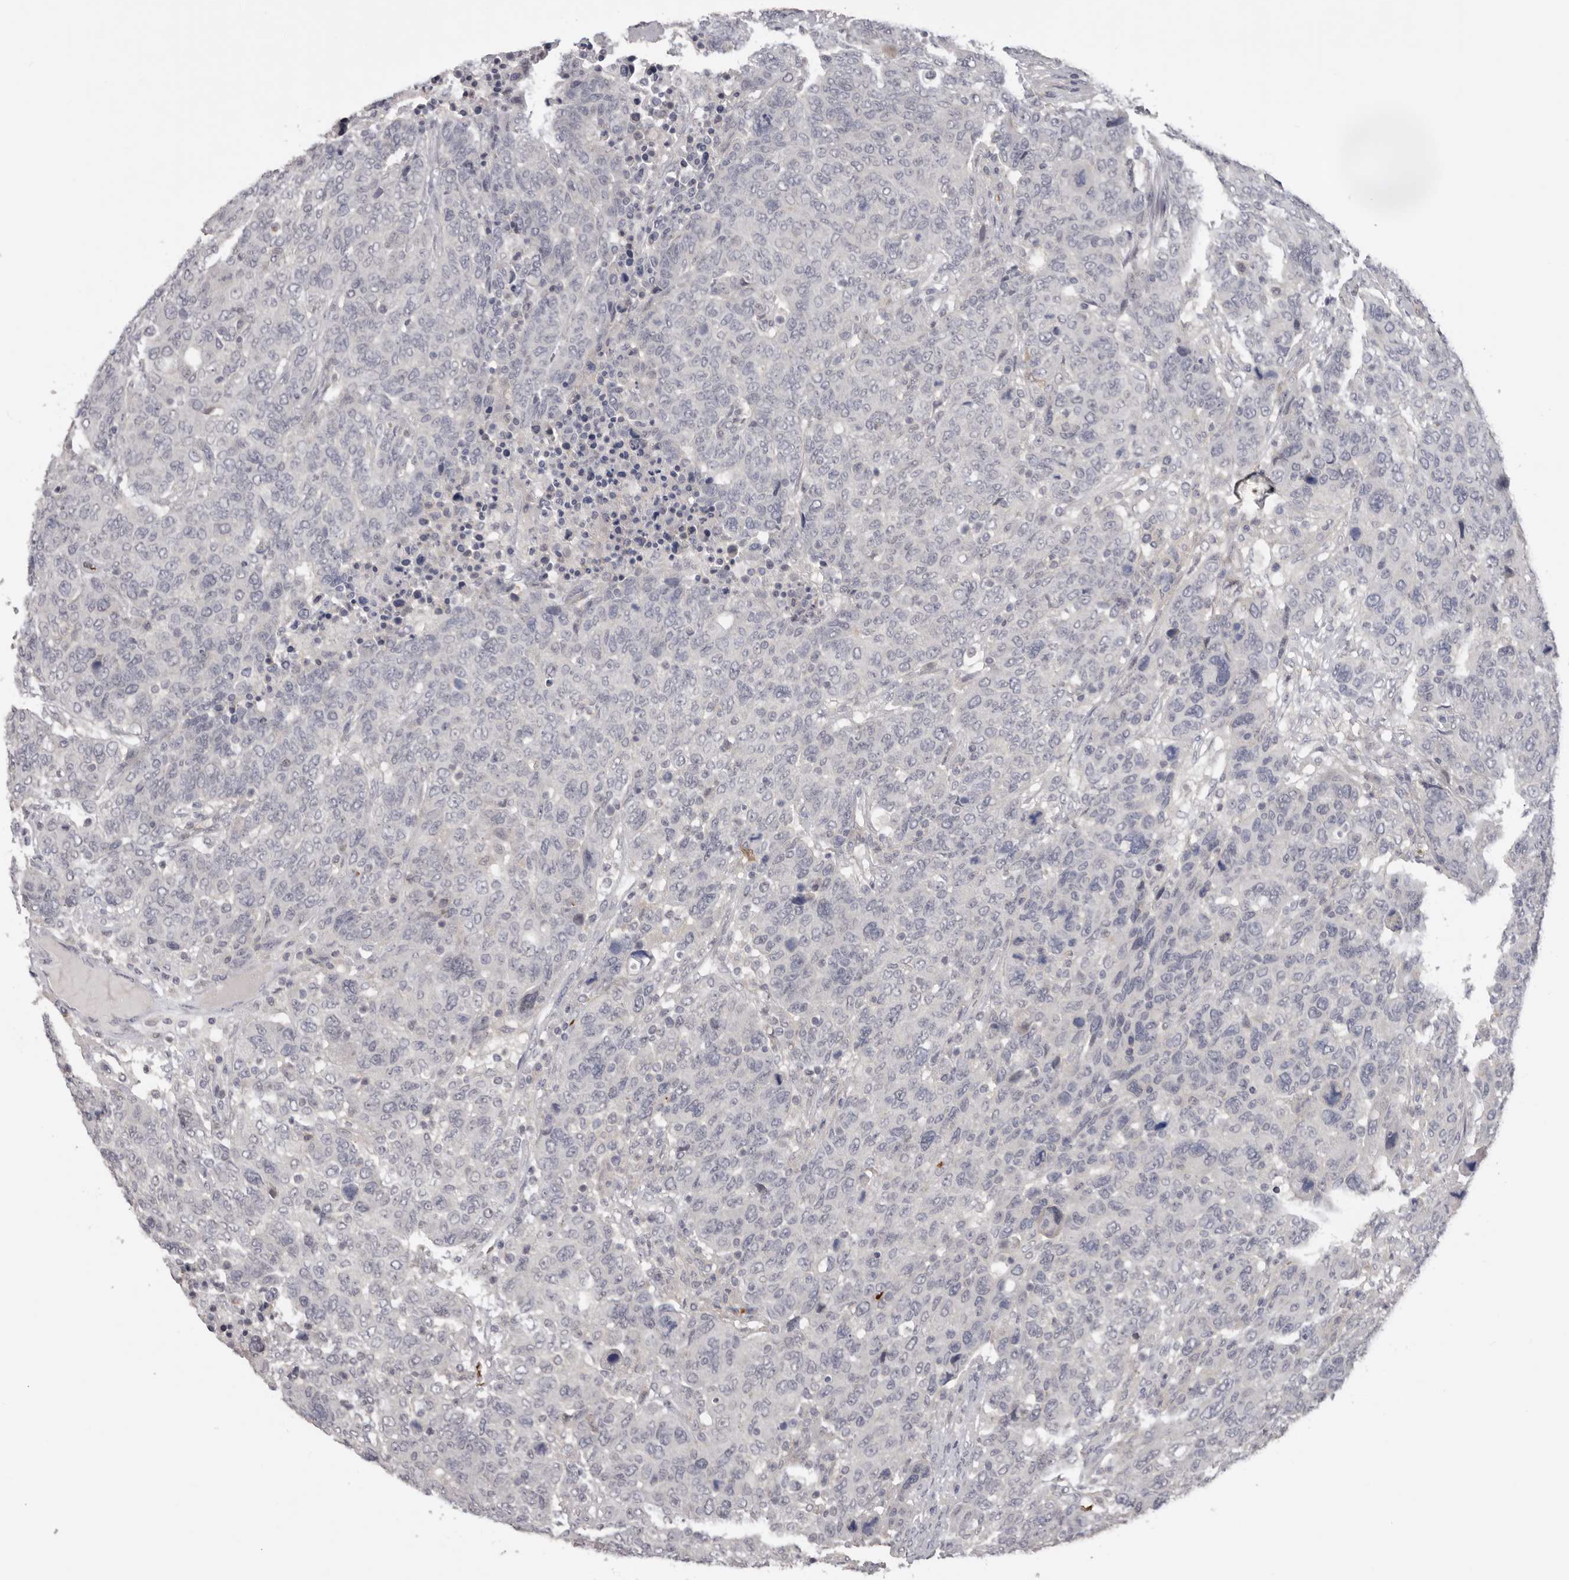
{"staining": {"intensity": "negative", "quantity": "none", "location": "none"}, "tissue": "breast cancer", "cell_type": "Tumor cells", "image_type": "cancer", "snomed": [{"axis": "morphology", "description": "Duct carcinoma"}, {"axis": "topography", "description": "Breast"}], "caption": "A histopathology image of infiltrating ductal carcinoma (breast) stained for a protein shows no brown staining in tumor cells.", "gene": "TNR", "patient": {"sex": "female", "age": 37}}